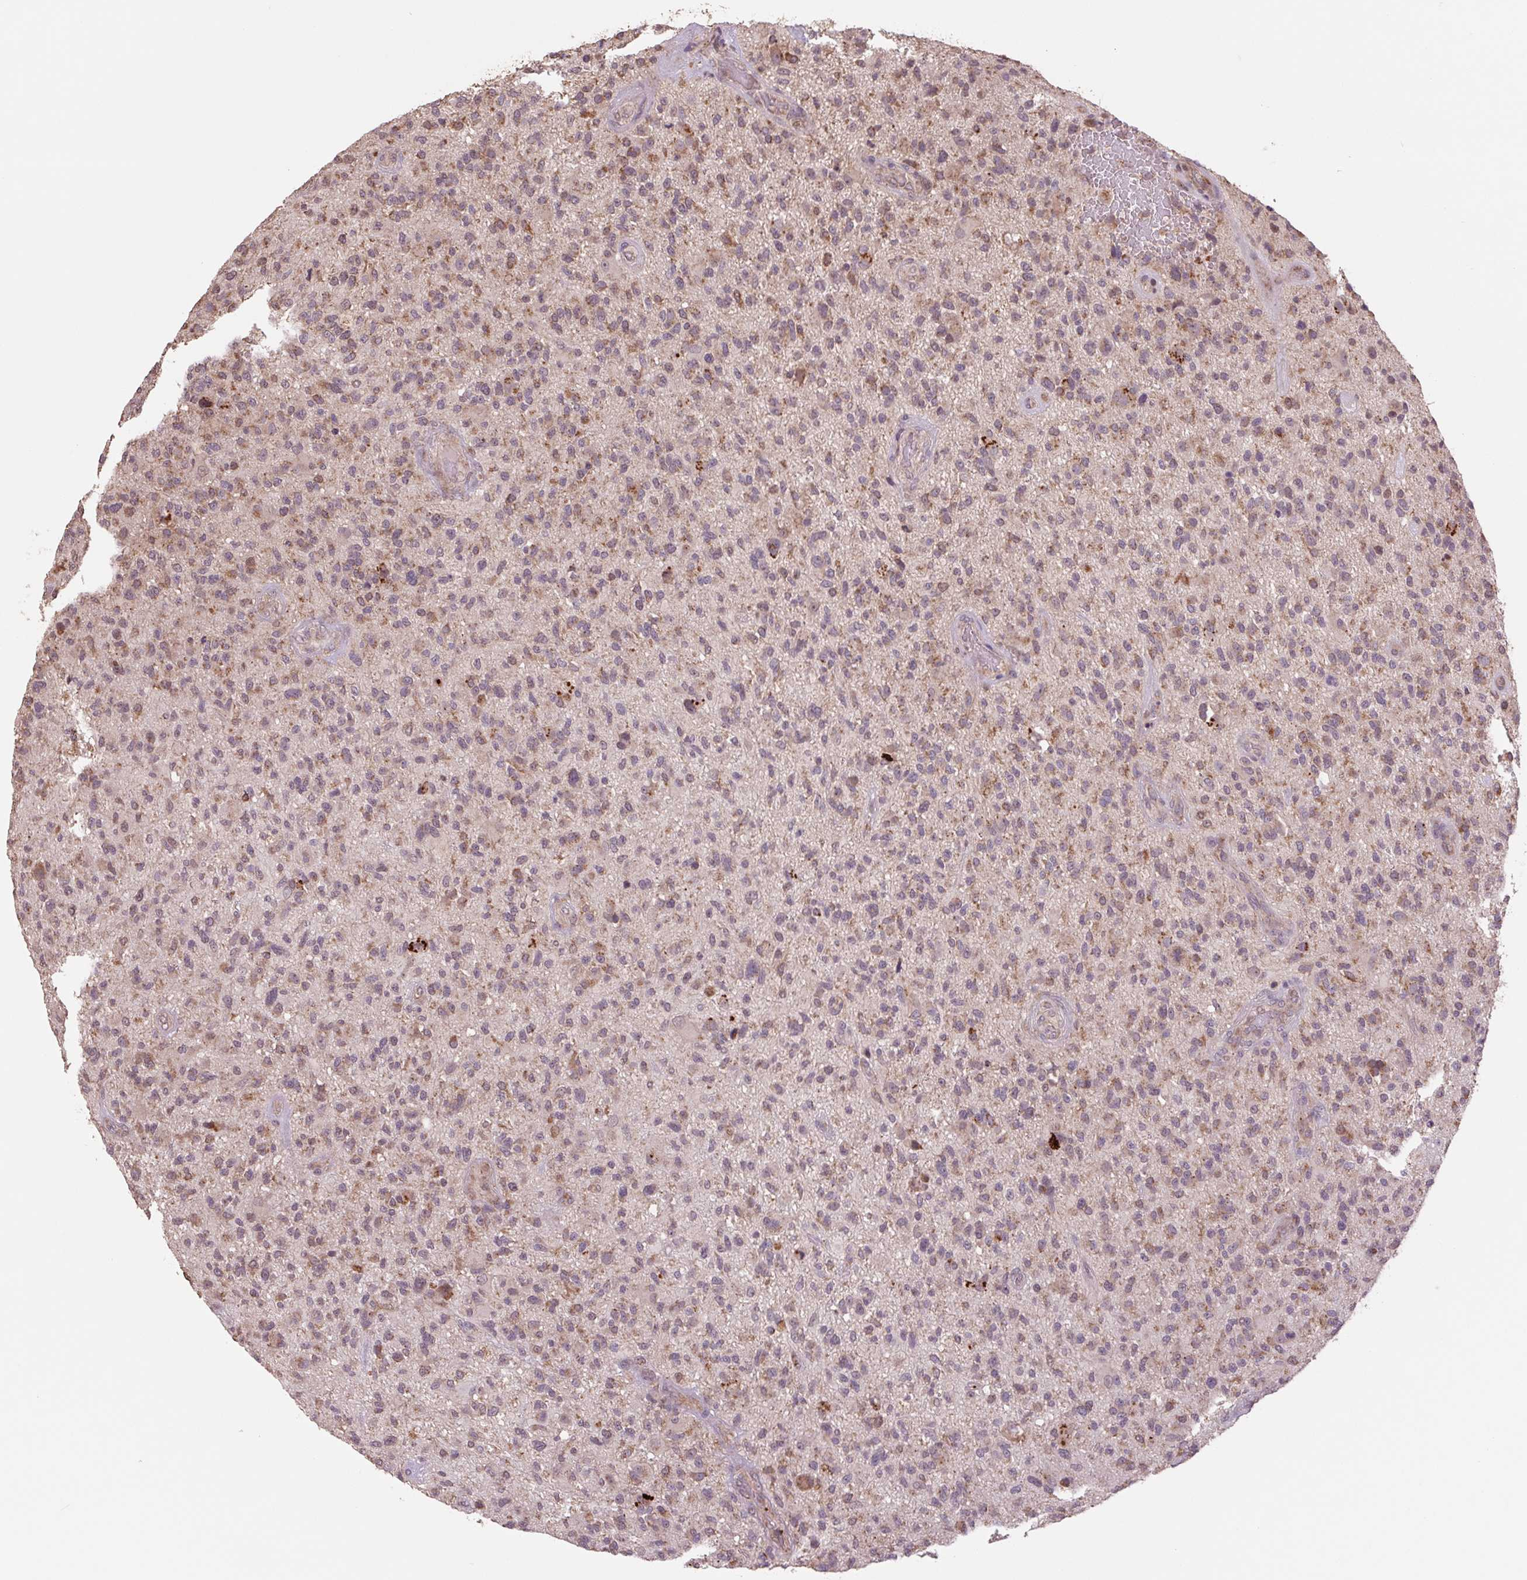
{"staining": {"intensity": "weak", "quantity": "25%-75%", "location": "cytoplasmic/membranous"}, "tissue": "glioma", "cell_type": "Tumor cells", "image_type": "cancer", "snomed": [{"axis": "morphology", "description": "Glioma, malignant, High grade"}, {"axis": "topography", "description": "Brain"}], "caption": "Brown immunohistochemical staining in glioma demonstrates weak cytoplasmic/membranous positivity in about 25%-75% of tumor cells.", "gene": "TMEM160", "patient": {"sex": "male", "age": 47}}